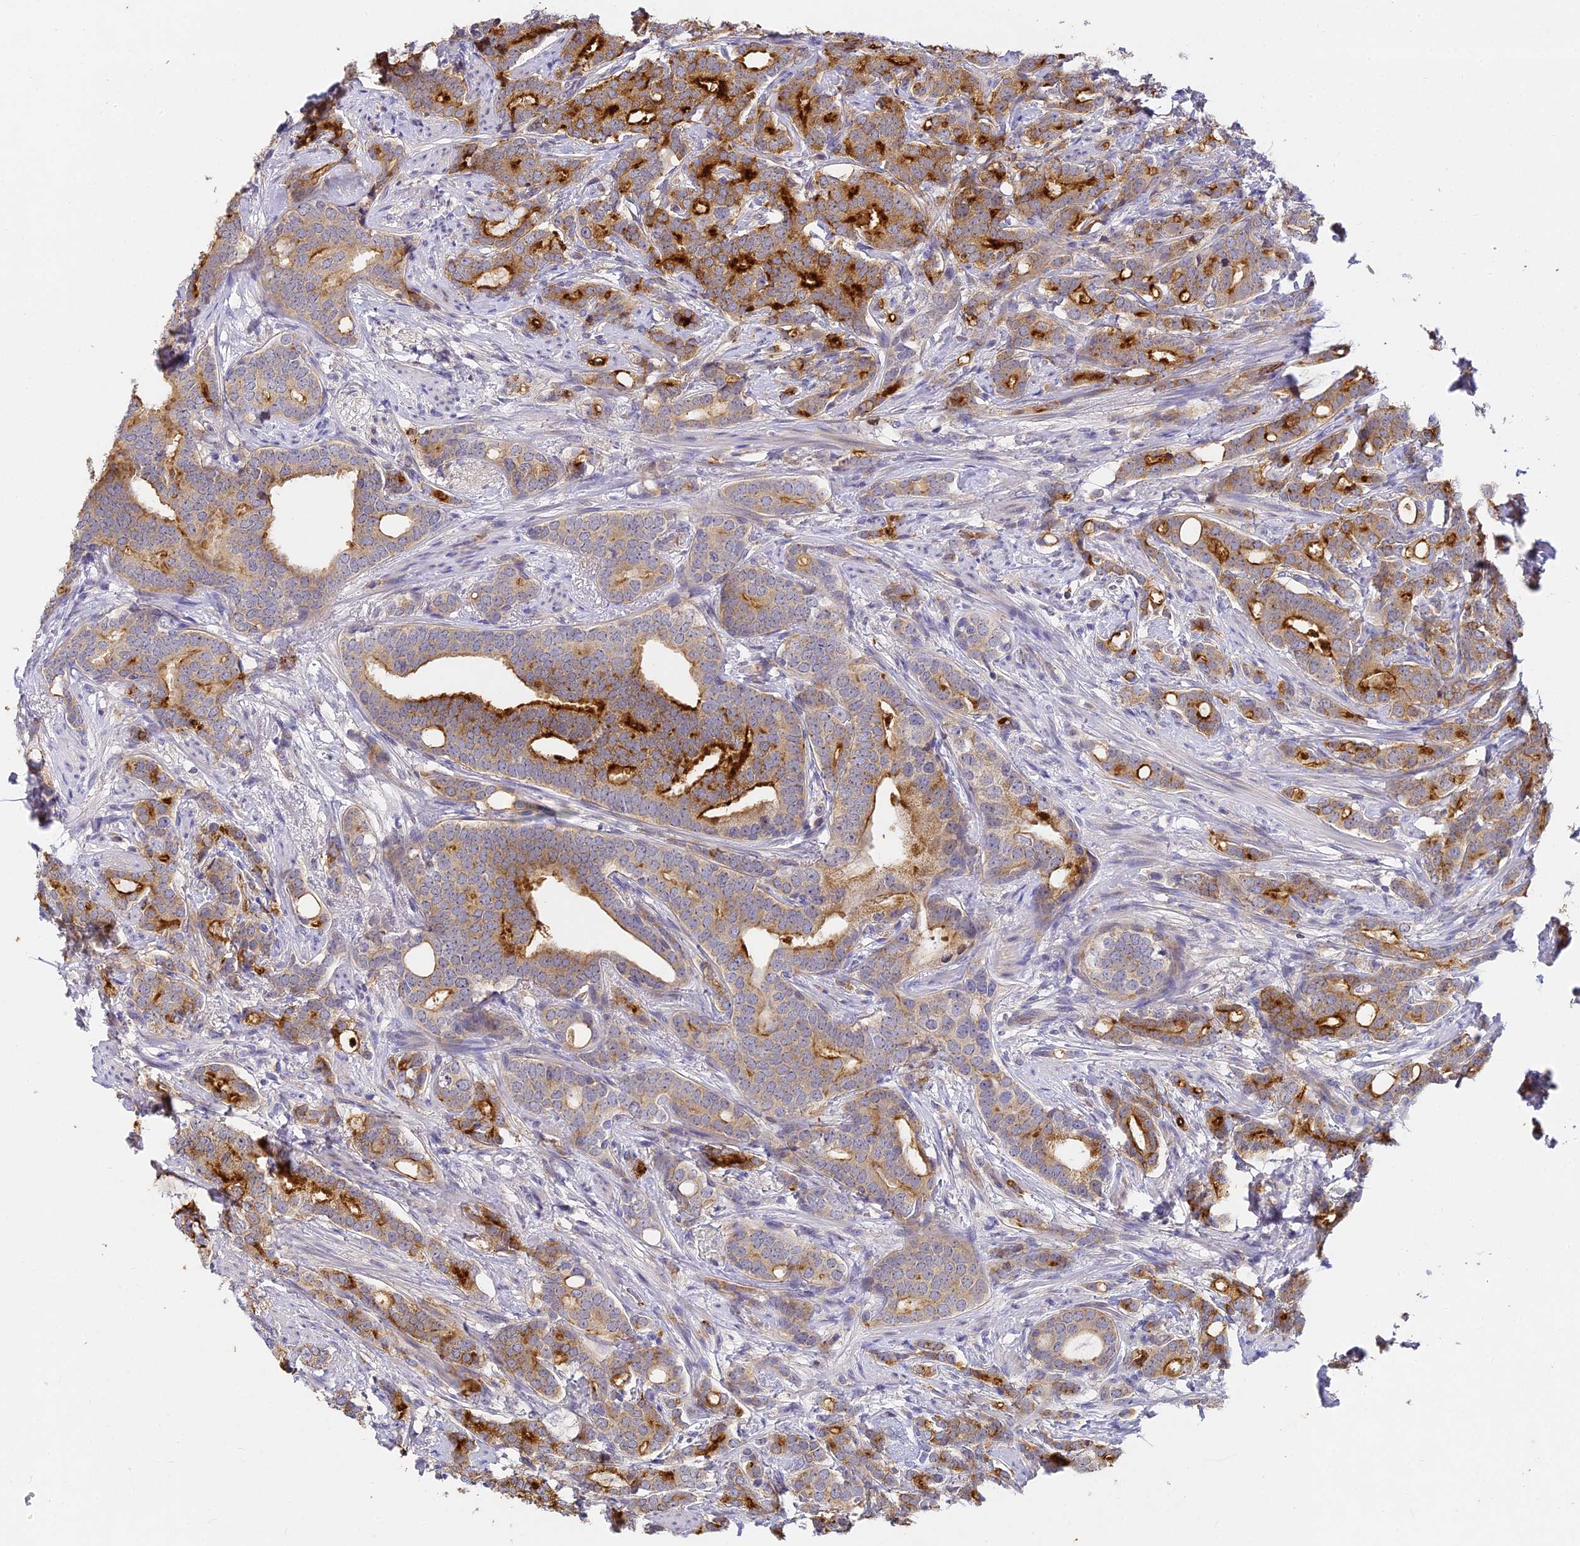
{"staining": {"intensity": "strong", "quantity": "<25%", "location": "cytoplasmic/membranous"}, "tissue": "prostate cancer", "cell_type": "Tumor cells", "image_type": "cancer", "snomed": [{"axis": "morphology", "description": "Adenocarcinoma, Low grade"}, {"axis": "topography", "description": "Prostate"}], "caption": "High-power microscopy captured an IHC micrograph of prostate adenocarcinoma (low-grade), revealing strong cytoplasmic/membranous staining in approximately <25% of tumor cells.", "gene": "DNAAF10", "patient": {"sex": "male", "age": 71}}